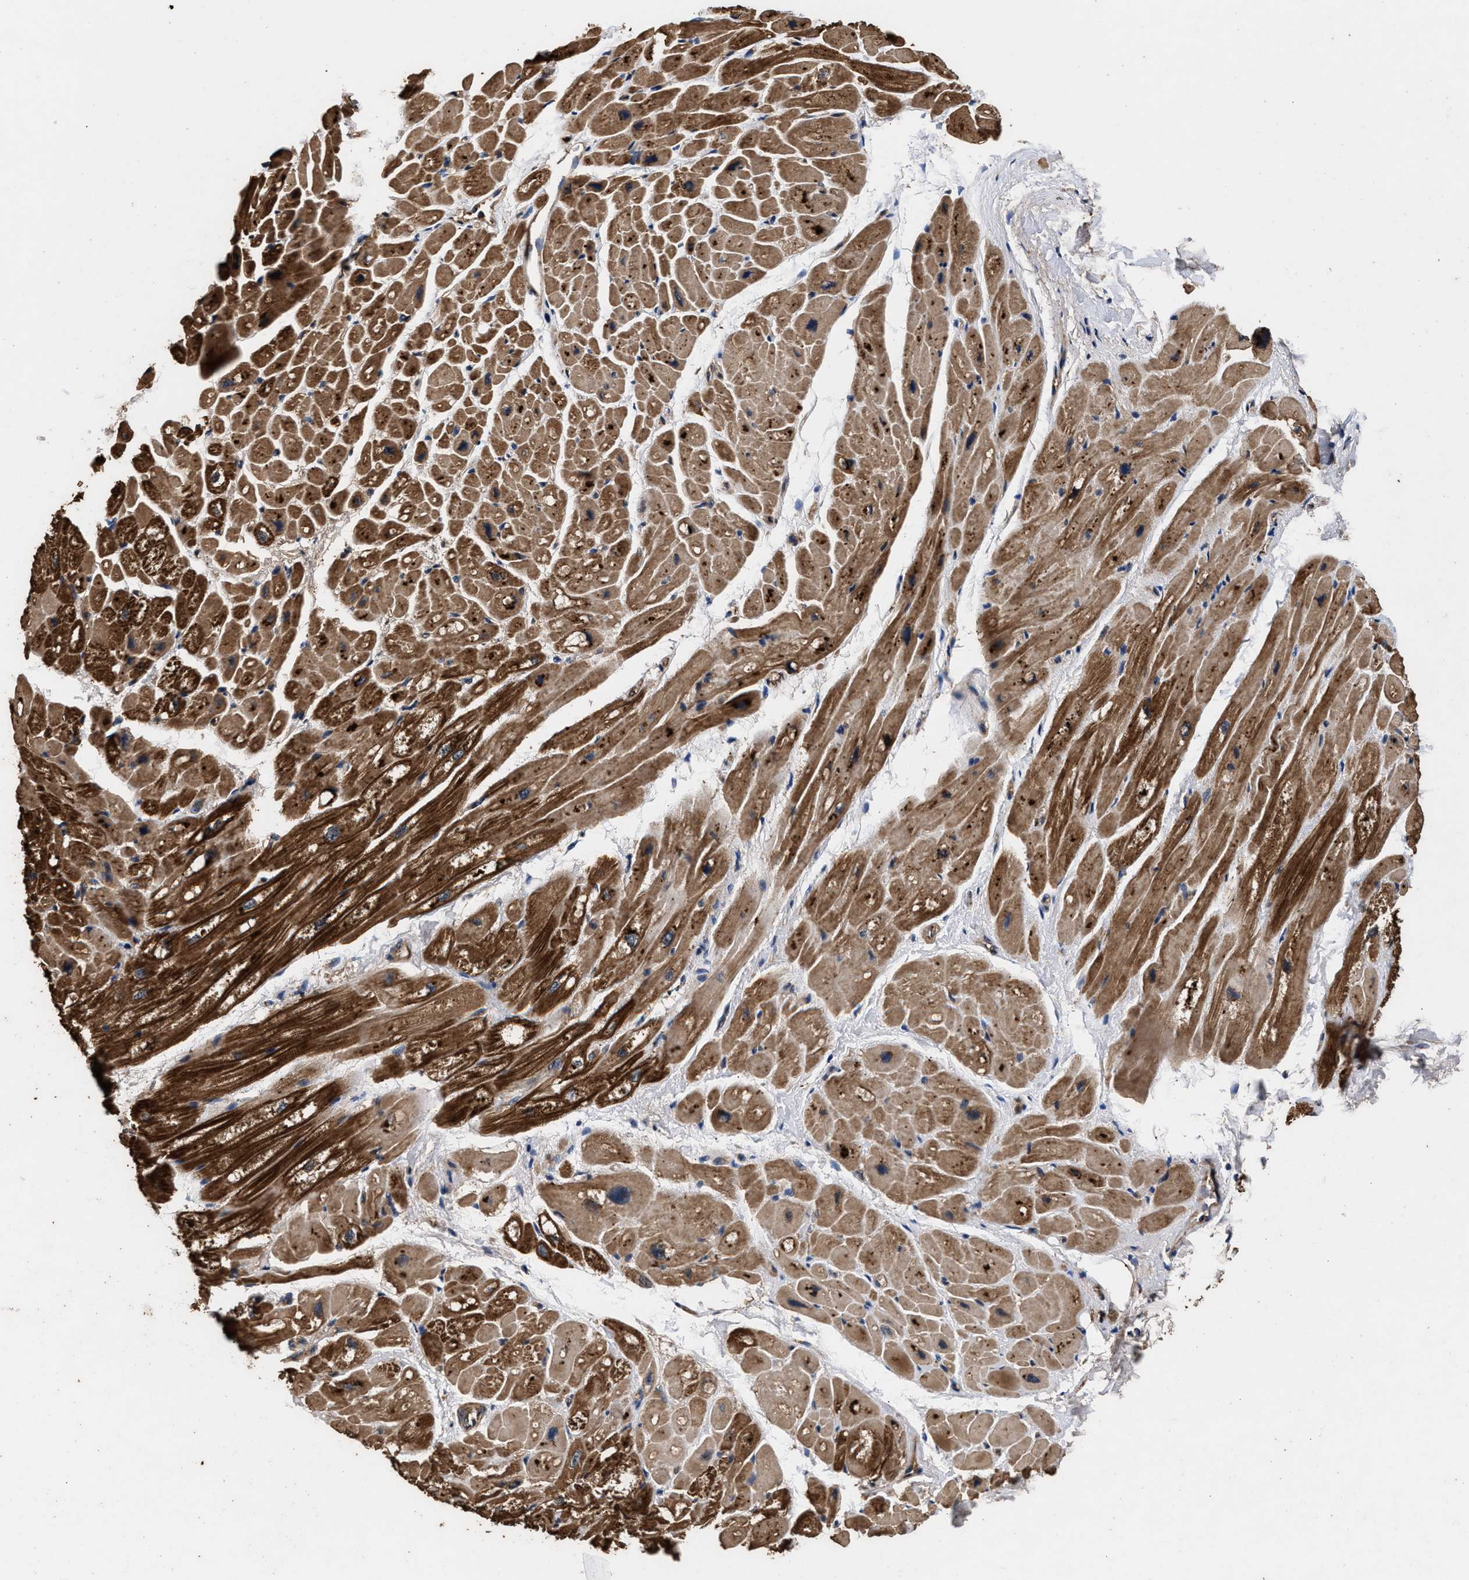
{"staining": {"intensity": "strong", "quantity": ">75%", "location": "cytoplasmic/membranous"}, "tissue": "heart muscle", "cell_type": "Cardiomyocytes", "image_type": "normal", "snomed": [{"axis": "morphology", "description": "Normal tissue, NOS"}, {"axis": "topography", "description": "Heart"}], "caption": "Protein staining by IHC exhibits strong cytoplasmic/membranous staining in about >75% of cardiomyocytes in unremarkable heart muscle.", "gene": "ENSG00000286112", "patient": {"sex": "male", "age": 49}}